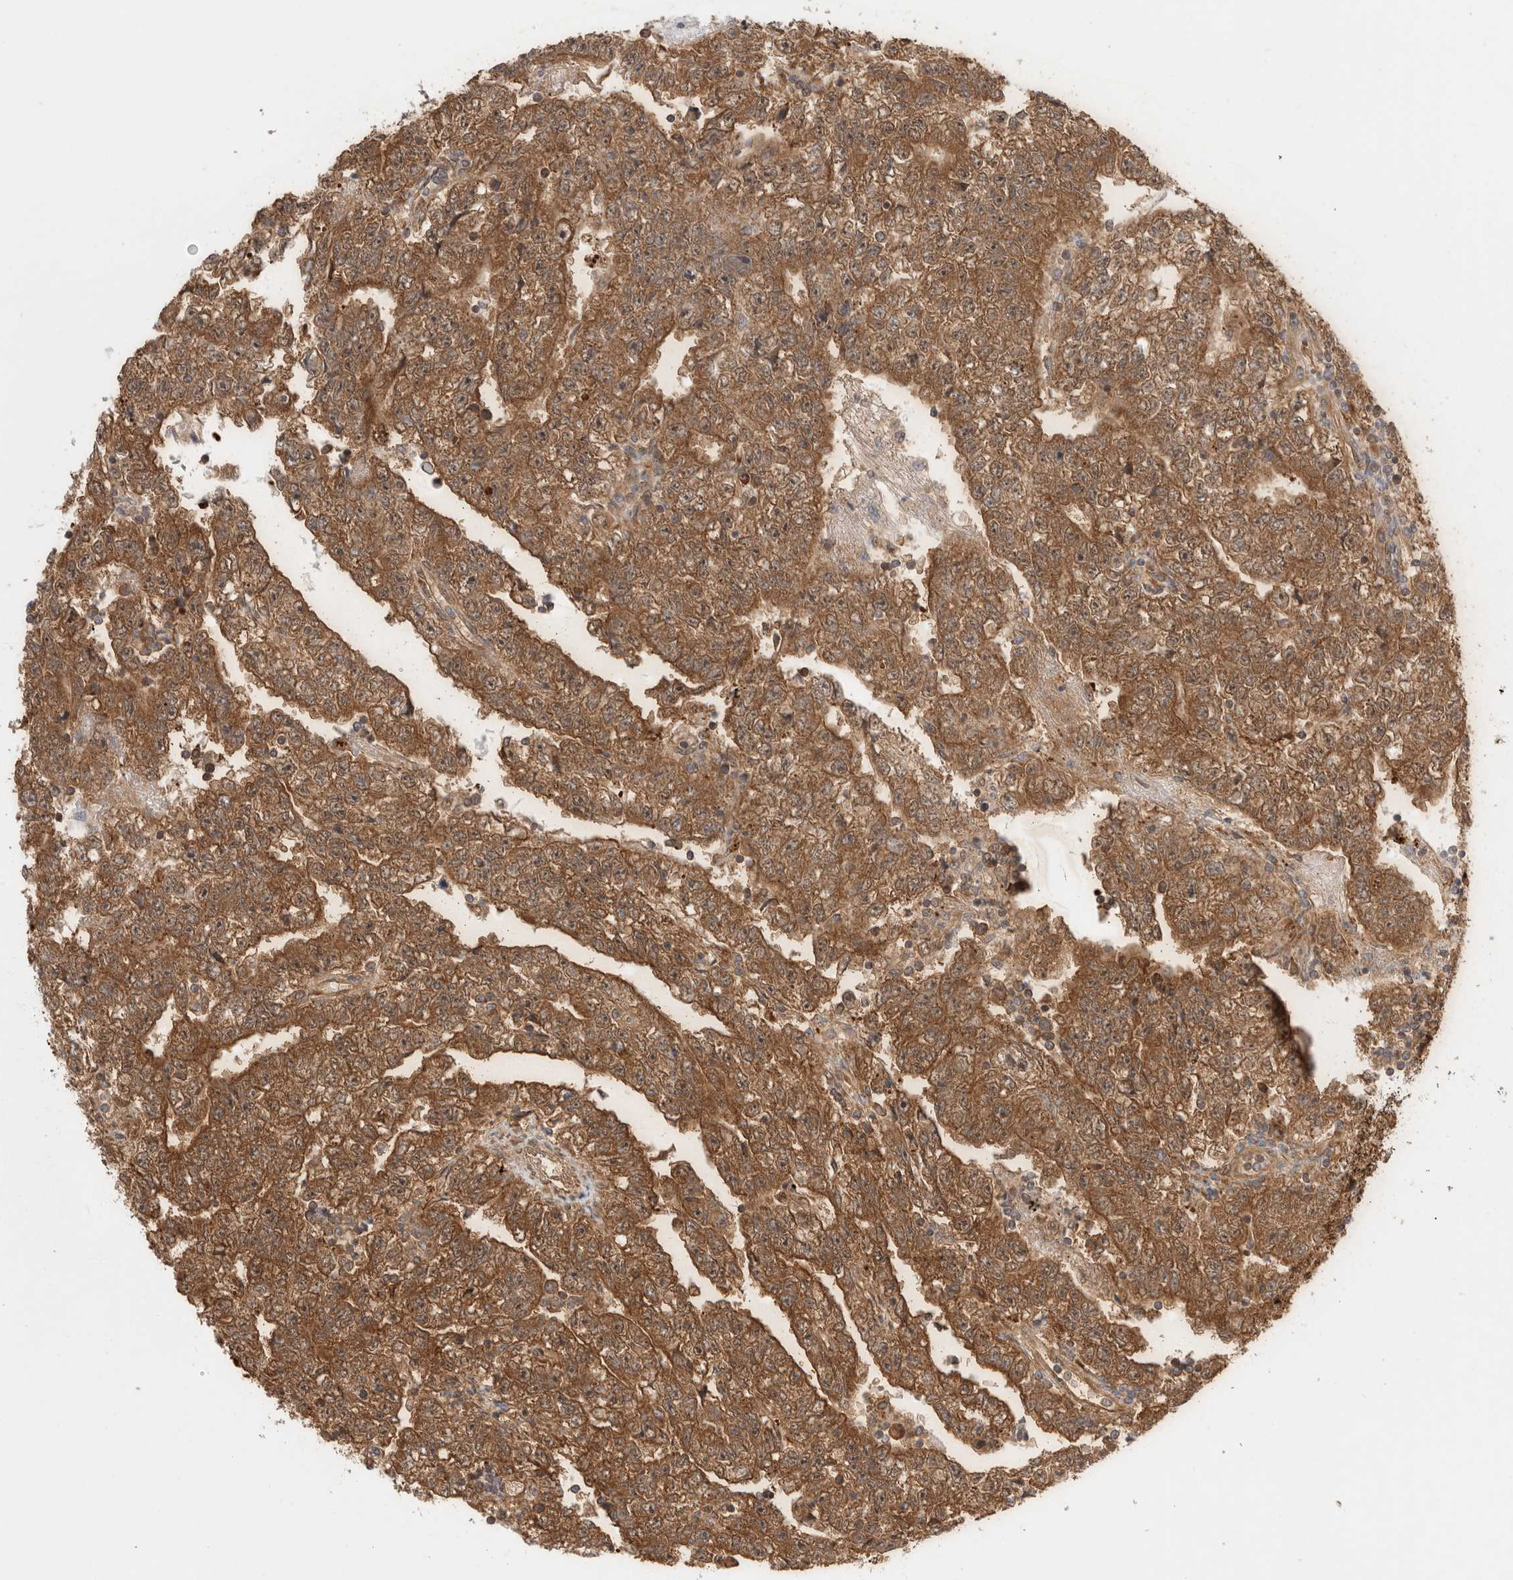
{"staining": {"intensity": "moderate", "quantity": ">75%", "location": "cytoplasmic/membranous"}, "tissue": "testis cancer", "cell_type": "Tumor cells", "image_type": "cancer", "snomed": [{"axis": "morphology", "description": "Carcinoma, Embryonal, NOS"}, {"axis": "topography", "description": "Testis"}], "caption": "Protein analysis of testis embryonal carcinoma tissue demonstrates moderate cytoplasmic/membranous expression in approximately >75% of tumor cells. (DAB IHC with brightfield microscopy, high magnification).", "gene": "ACTL9", "patient": {"sex": "male", "age": 25}}